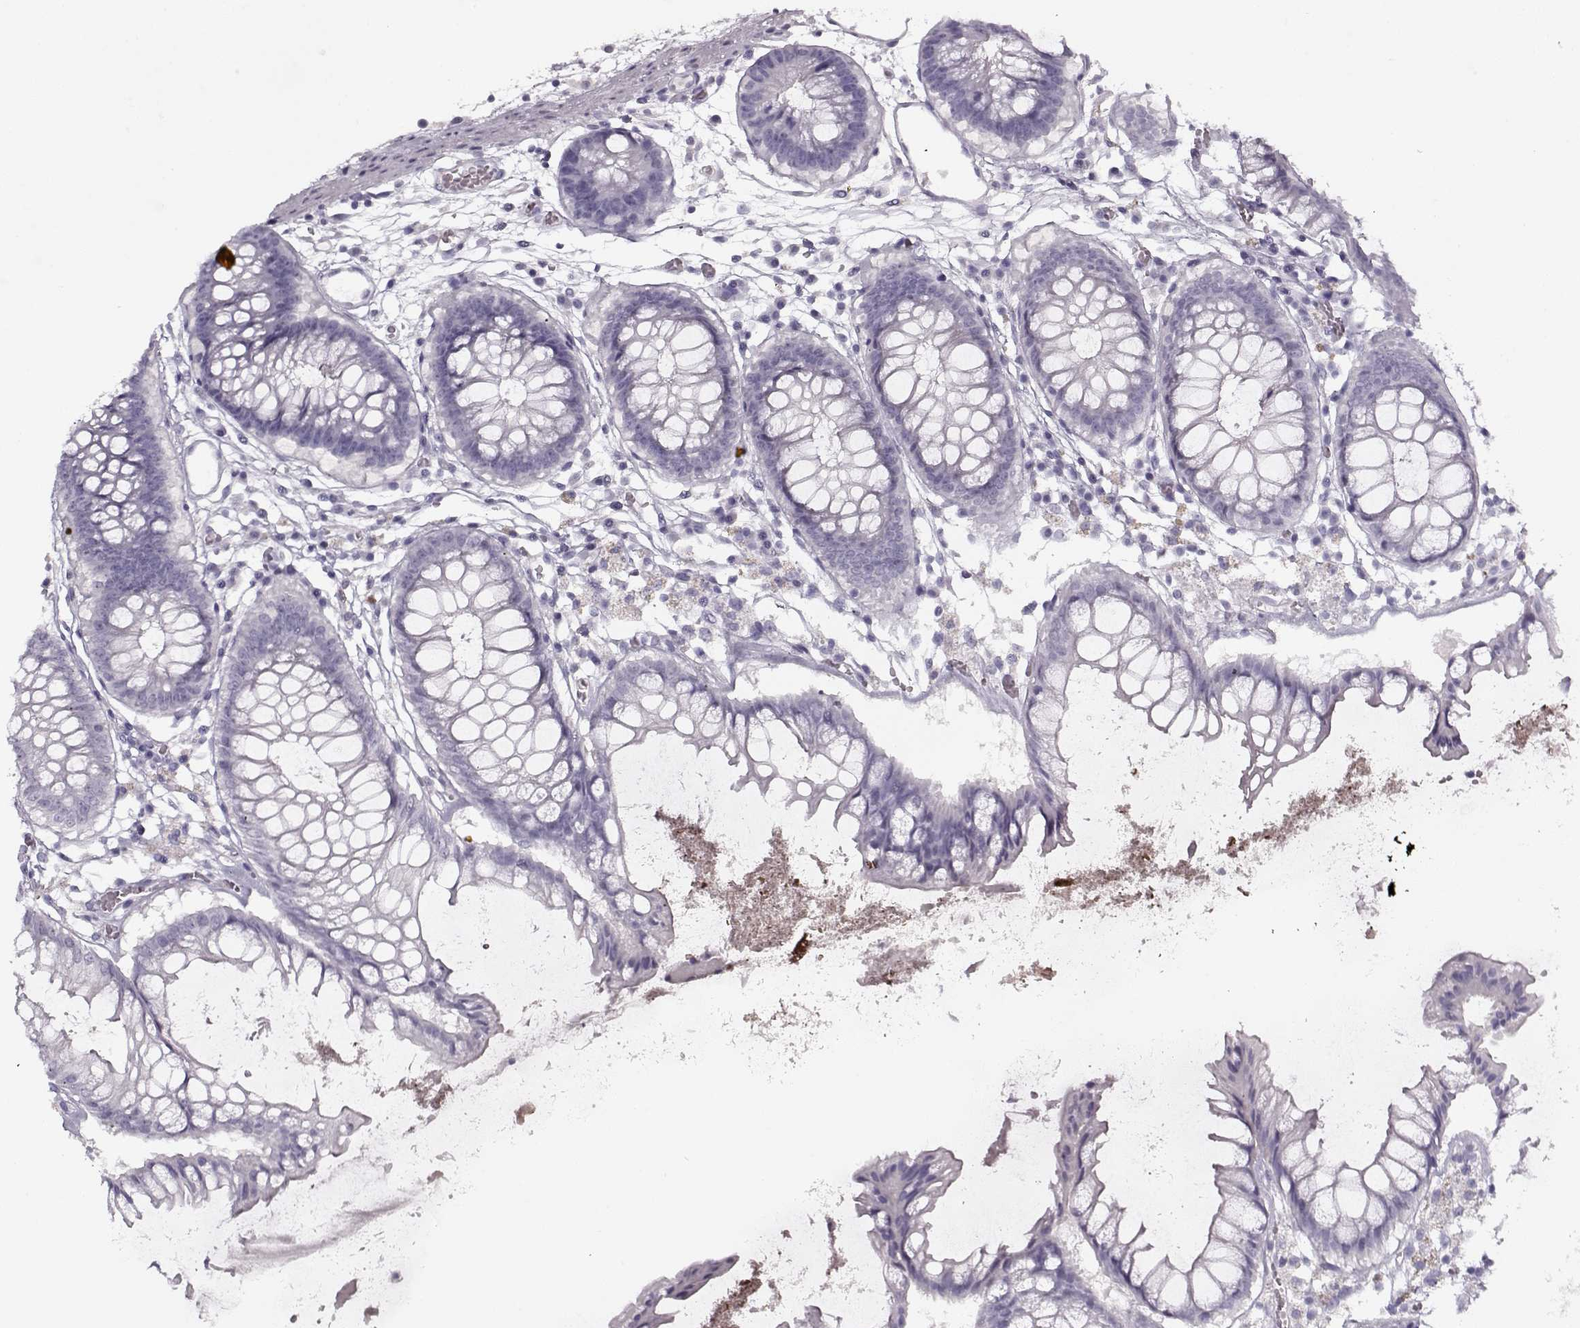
{"staining": {"intensity": "negative", "quantity": "none", "location": "none"}, "tissue": "colon", "cell_type": "Endothelial cells", "image_type": "normal", "snomed": [{"axis": "morphology", "description": "Normal tissue, NOS"}, {"axis": "morphology", "description": "Adenocarcinoma, NOS"}, {"axis": "topography", "description": "Colon"}], "caption": "Immunohistochemistry micrograph of normal human colon stained for a protein (brown), which shows no positivity in endothelial cells. (DAB immunohistochemistry visualized using brightfield microscopy, high magnification).", "gene": "PNMT", "patient": {"sex": "male", "age": 65}}